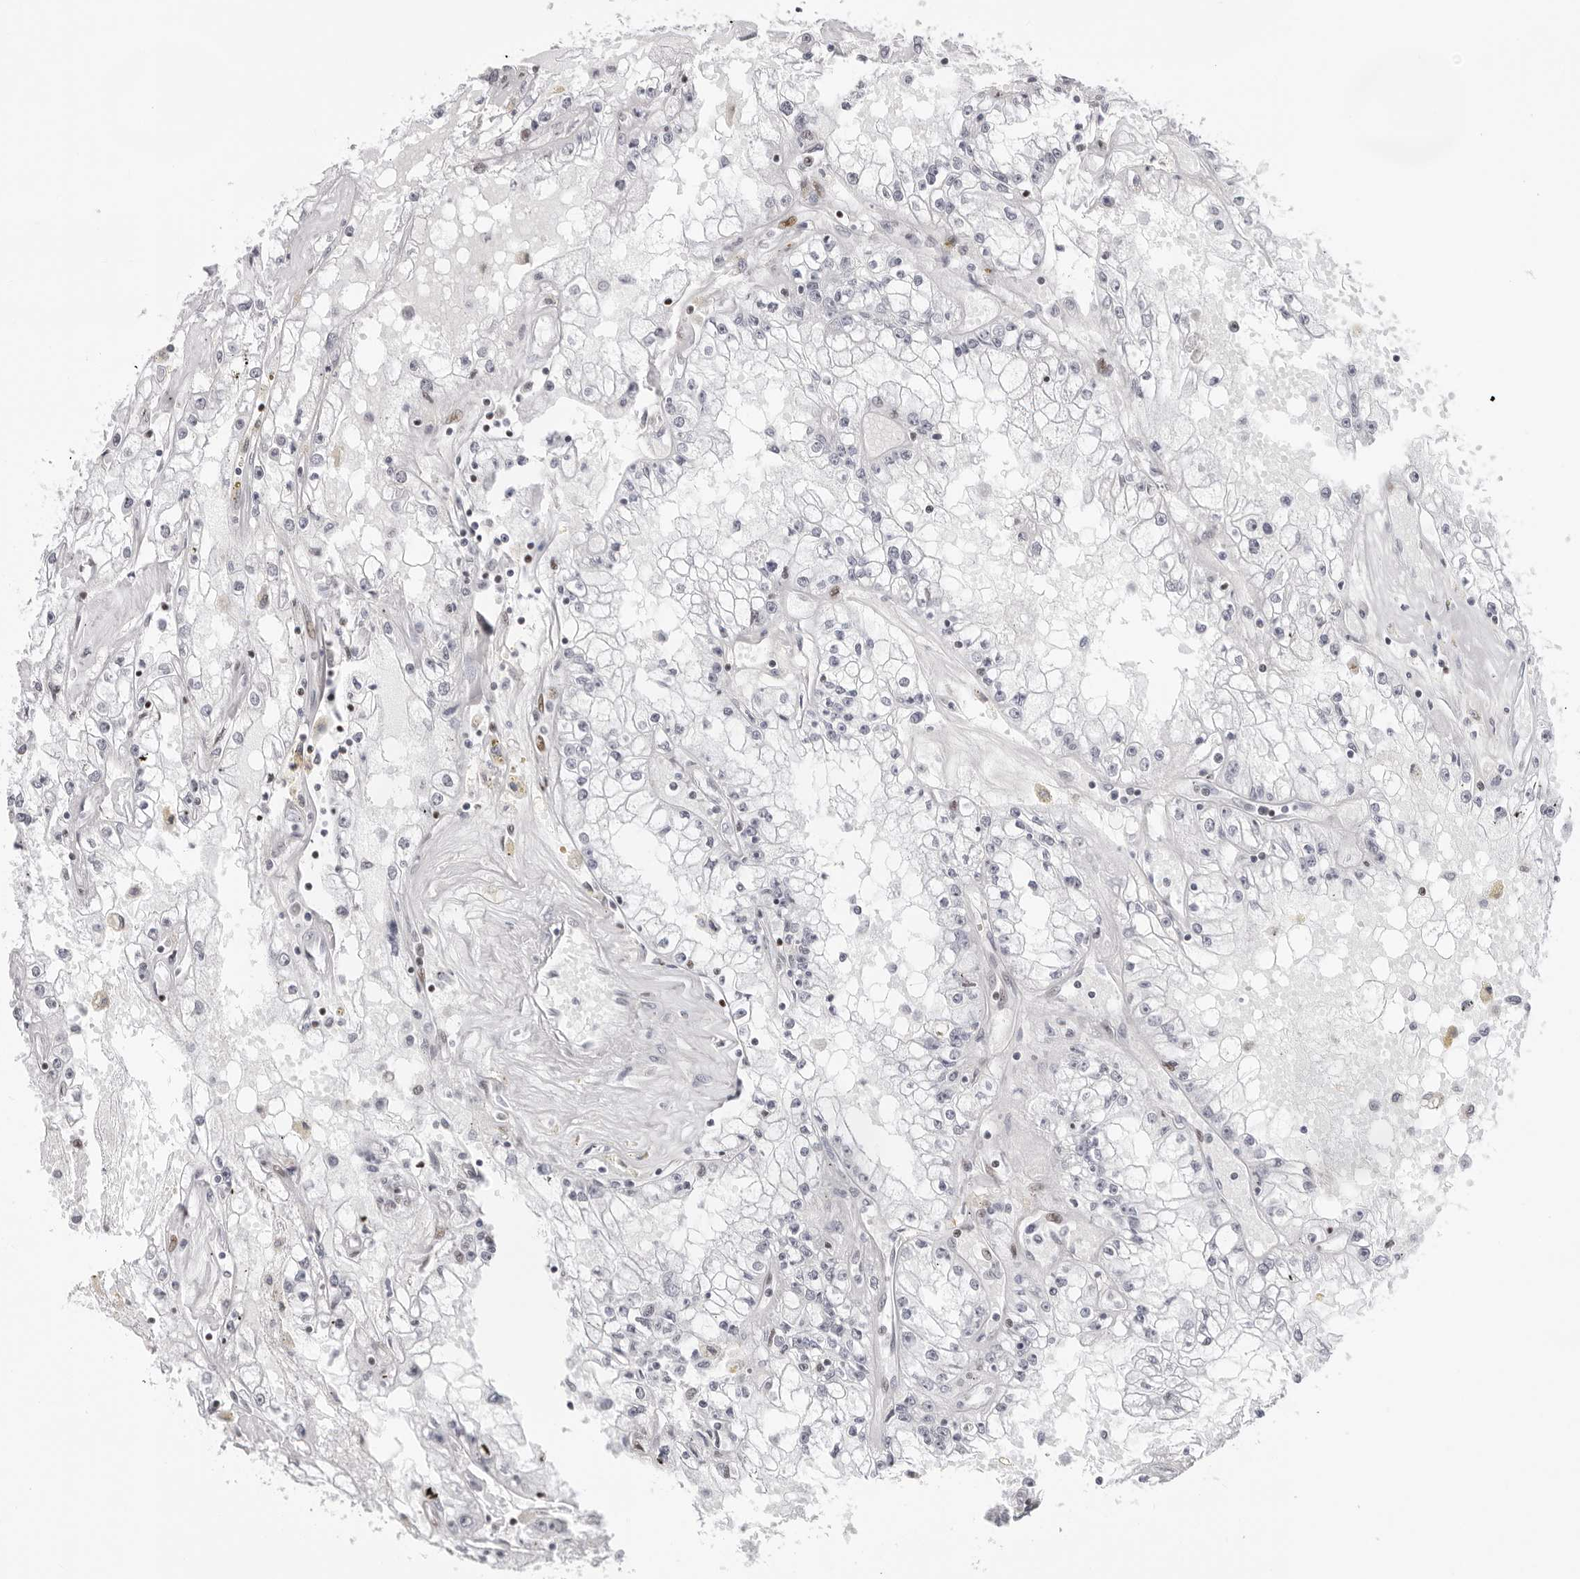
{"staining": {"intensity": "negative", "quantity": "none", "location": "none"}, "tissue": "renal cancer", "cell_type": "Tumor cells", "image_type": "cancer", "snomed": [{"axis": "morphology", "description": "Adenocarcinoma, NOS"}, {"axis": "topography", "description": "Kidney"}], "caption": "Micrograph shows no significant protein expression in tumor cells of renal adenocarcinoma. (DAB (3,3'-diaminobenzidine) IHC with hematoxylin counter stain).", "gene": "NTPCR", "patient": {"sex": "male", "age": 56}}